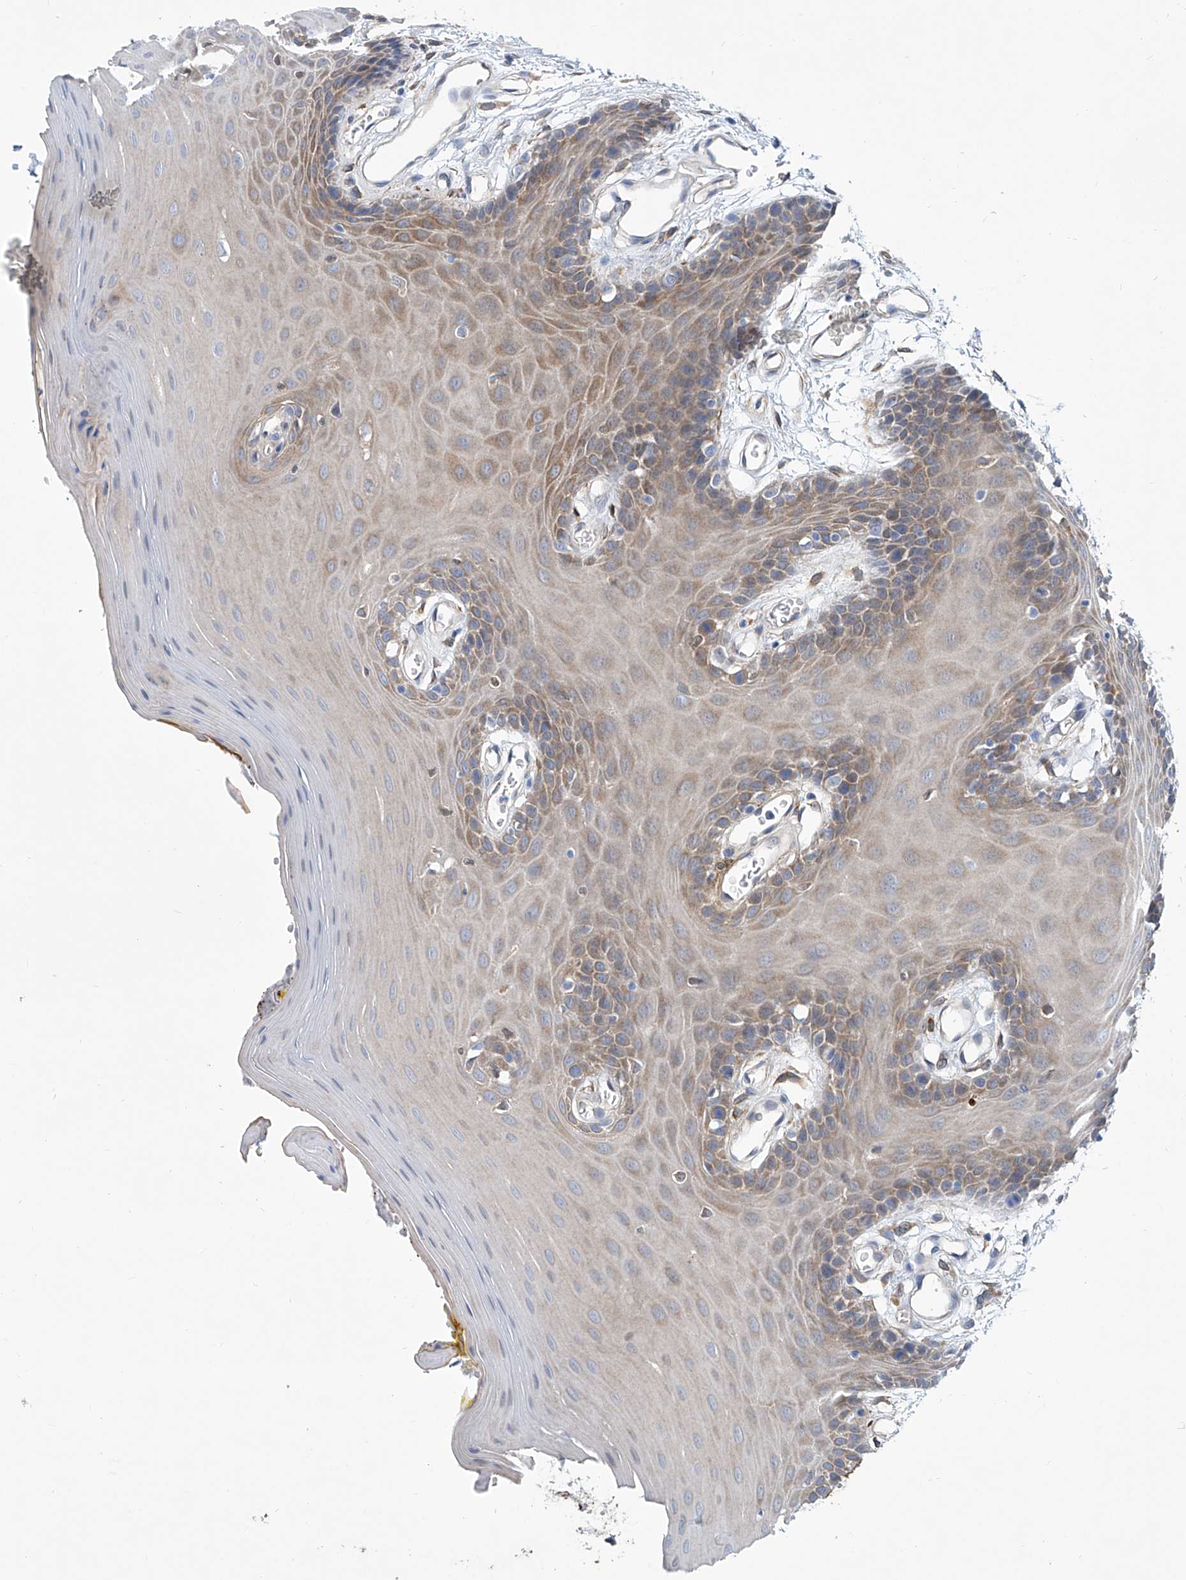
{"staining": {"intensity": "moderate", "quantity": "25%-75%", "location": "cytoplasmic/membranous"}, "tissue": "oral mucosa", "cell_type": "Squamous epithelial cells", "image_type": "normal", "snomed": [{"axis": "morphology", "description": "Normal tissue, NOS"}, {"axis": "morphology", "description": "Squamous cell carcinoma, NOS"}, {"axis": "topography", "description": "Skeletal muscle"}, {"axis": "topography", "description": "Oral tissue"}, {"axis": "topography", "description": "Salivary gland"}, {"axis": "topography", "description": "Head-Neck"}], "caption": "About 25%-75% of squamous epithelial cells in unremarkable oral mucosa show moderate cytoplasmic/membranous protein staining as visualized by brown immunohistochemical staining.", "gene": "TNN", "patient": {"sex": "male", "age": 54}}